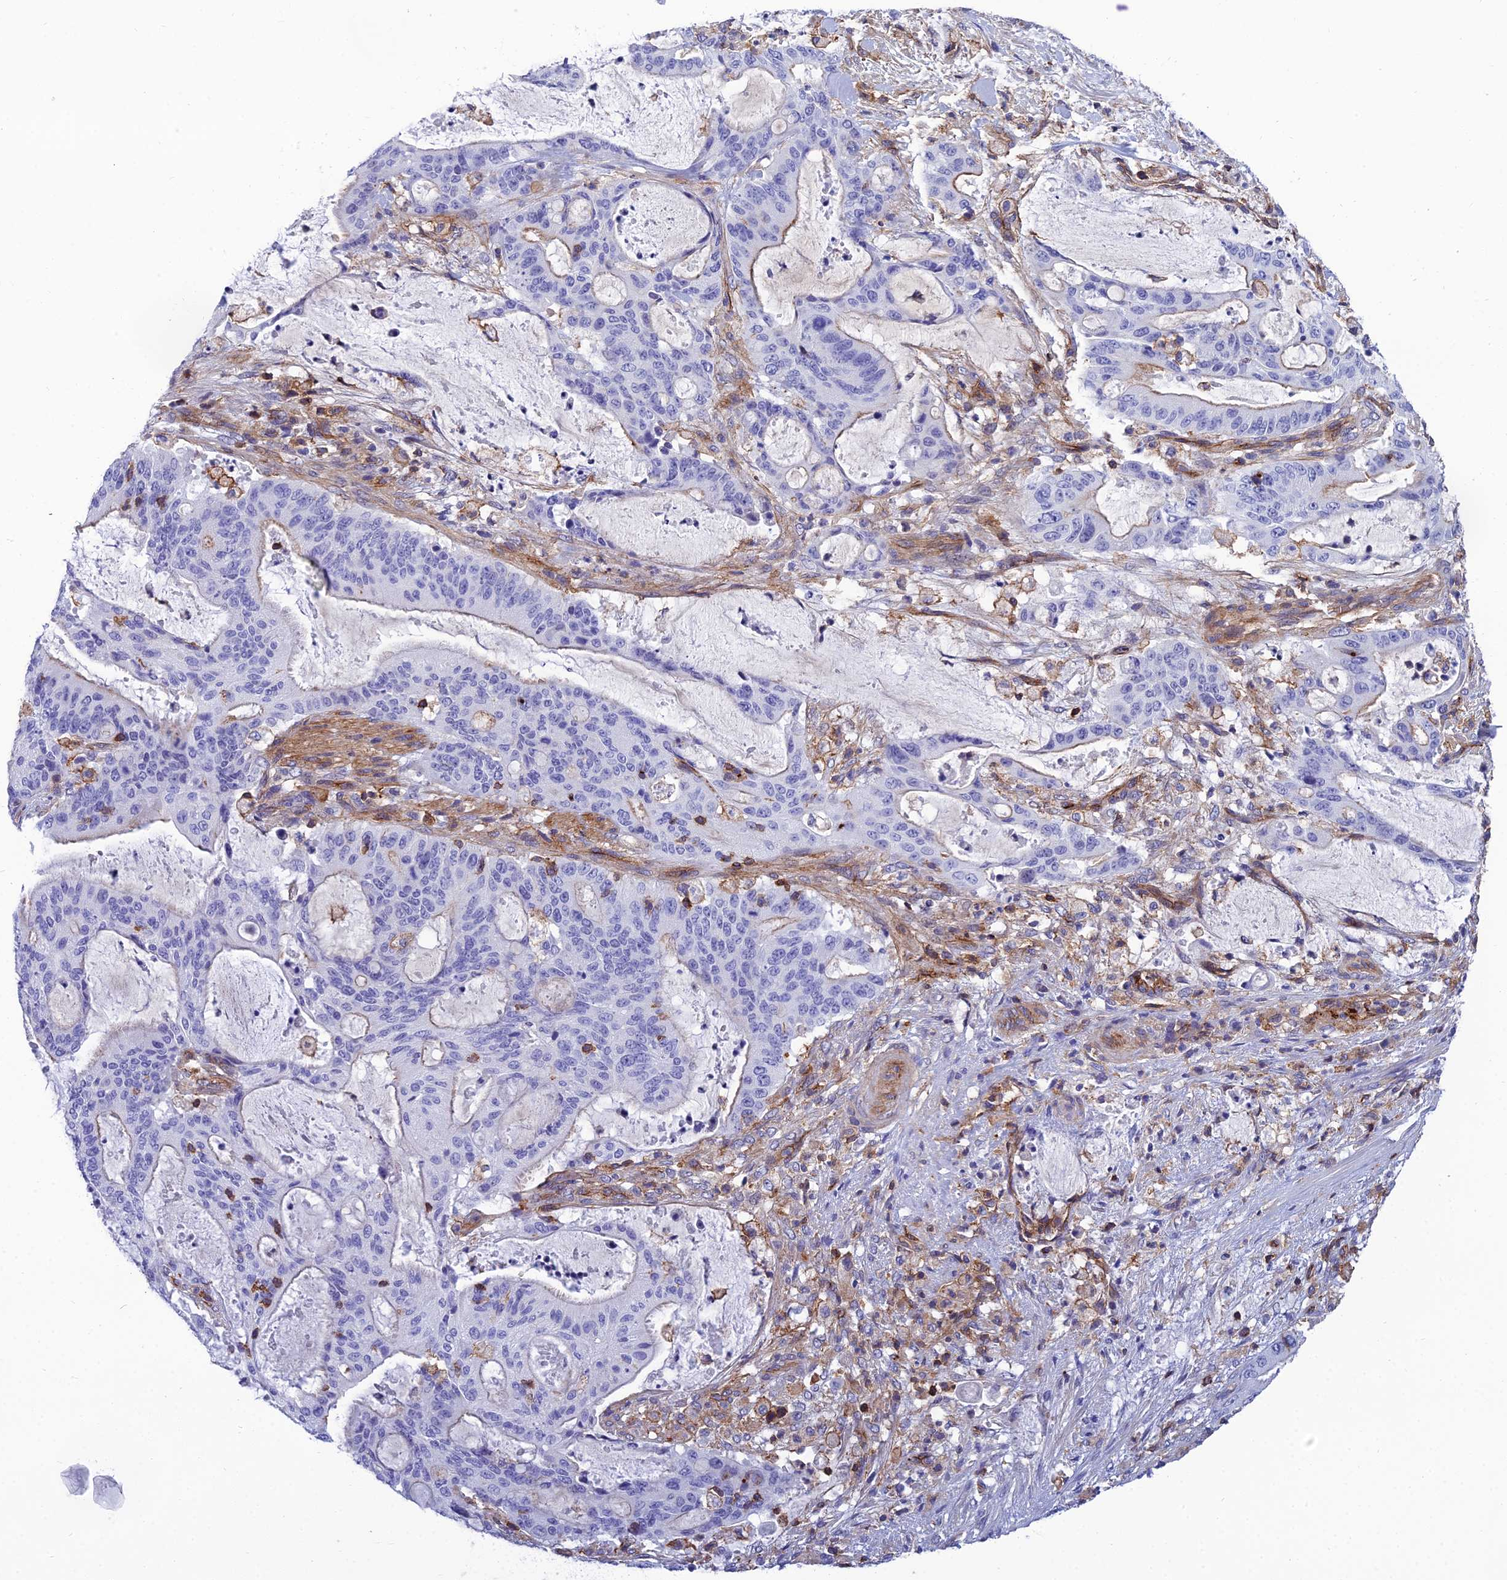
{"staining": {"intensity": "negative", "quantity": "none", "location": "none"}, "tissue": "liver cancer", "cell_type": "Tumor cells", "image_type": "cancer", "snomed": [{"axis": "morphology", "description": "Normal tissue, NOS"}, {"axis": "morphology", "description": "Cholangiocarcinoma"}, {"axis": "topography", "description": "Liver"}, {"axis": "topography", "description": "Peripheral nerve tissue"}], "caption": "Immunohistochemistry (IHC) micrograph of liver cholangiocarcinoma stained for a protein (brown), which reveals no staining in tumor cells. Nuclei are stained in blue.", "gene": "PPP1R18", "patient": {"sex": "female", "age": 73}}